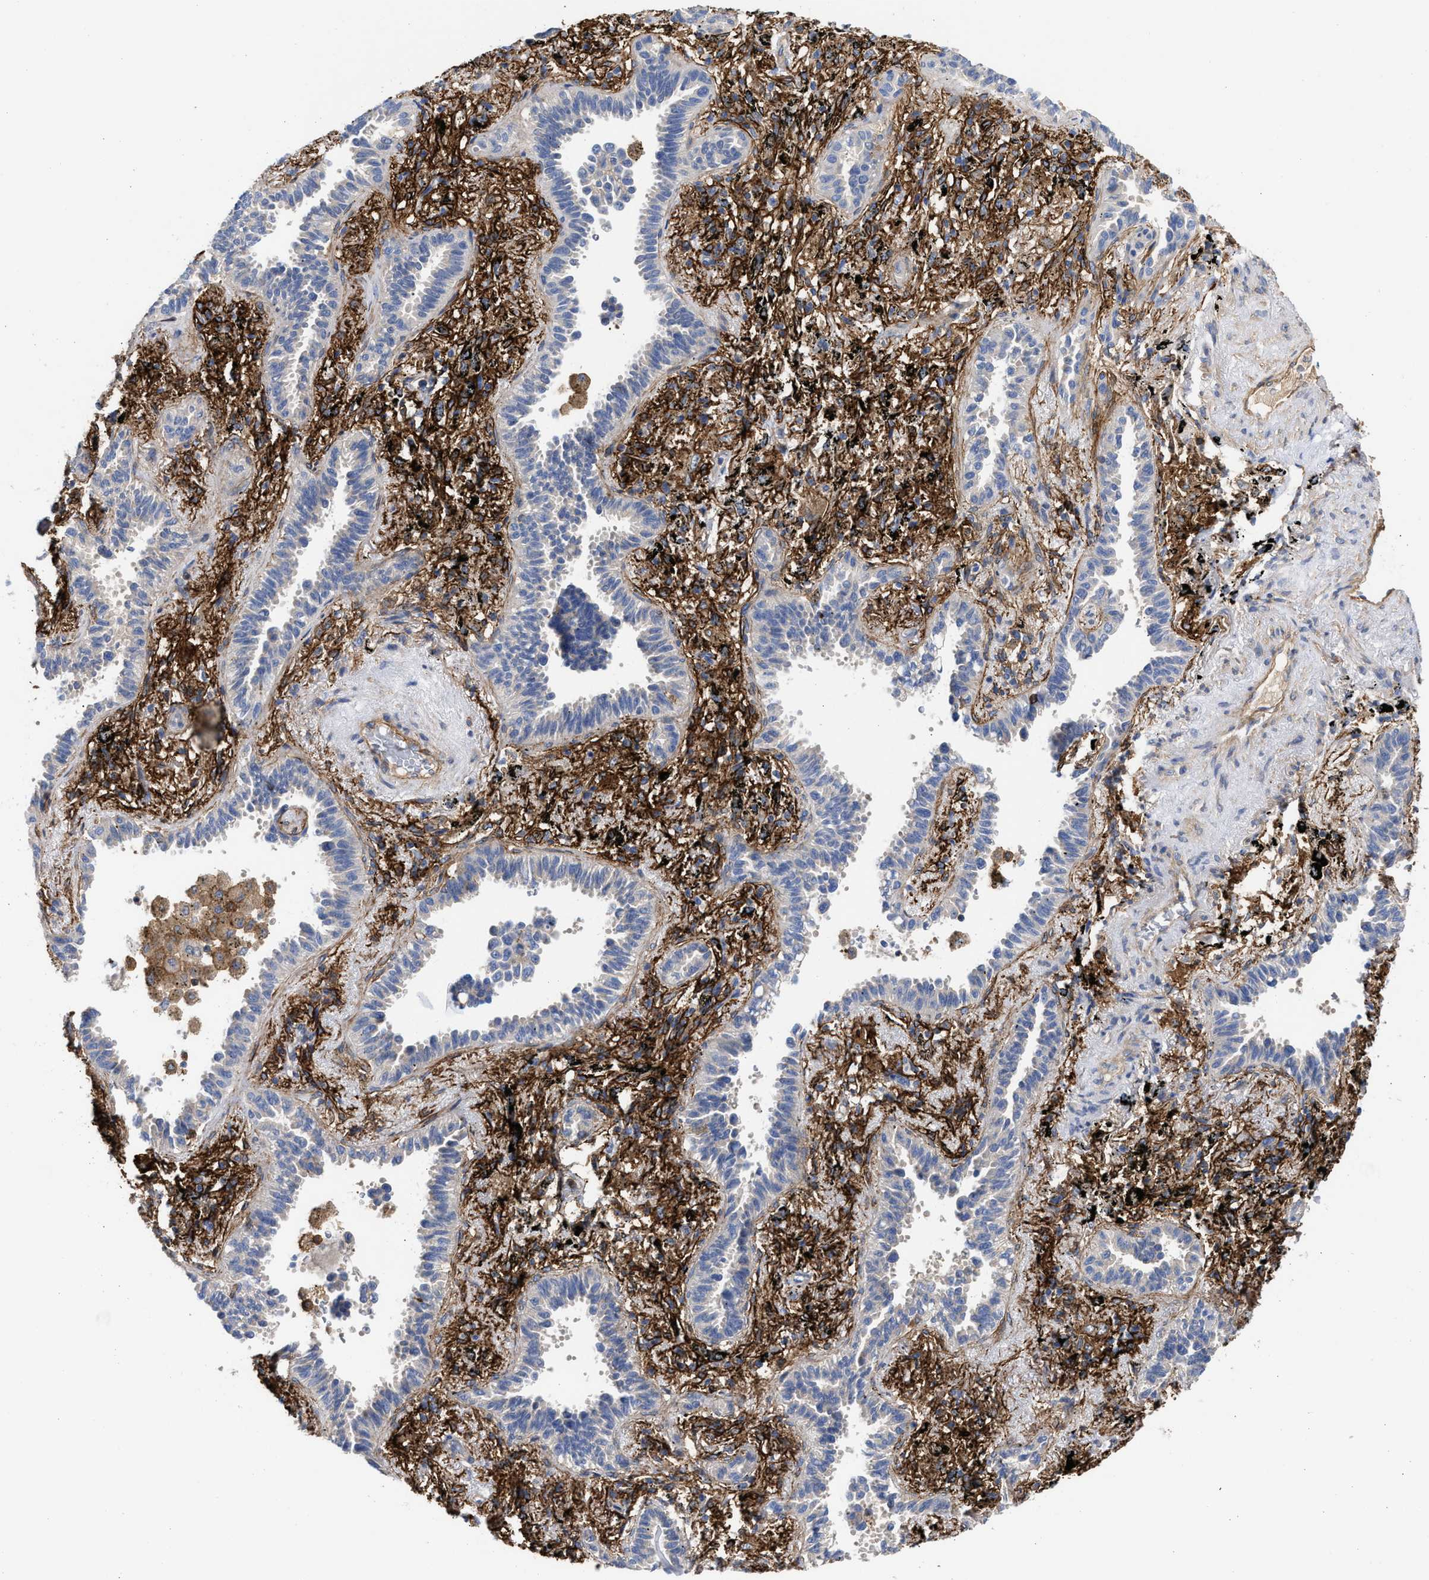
{"staining": {"intensity": "negative", "quantity": "none", "location": "none"}, "tissue": "lung cancer", "cell_type": "Tumor cells", "image_type": "cancer", "snomed": [{"axis": "morphology", "description": "Adenocarcinoma, NOS"}, {"axis": "topography", "description": "Lung"}], "caption": "Immunohistochemistry (IHC) image of human lung cancer stained for a protein (brown), which reveals no expression in tumor cells.", "gene": "HS3ST5", "patient": {"sex": "male", "age": 59}}